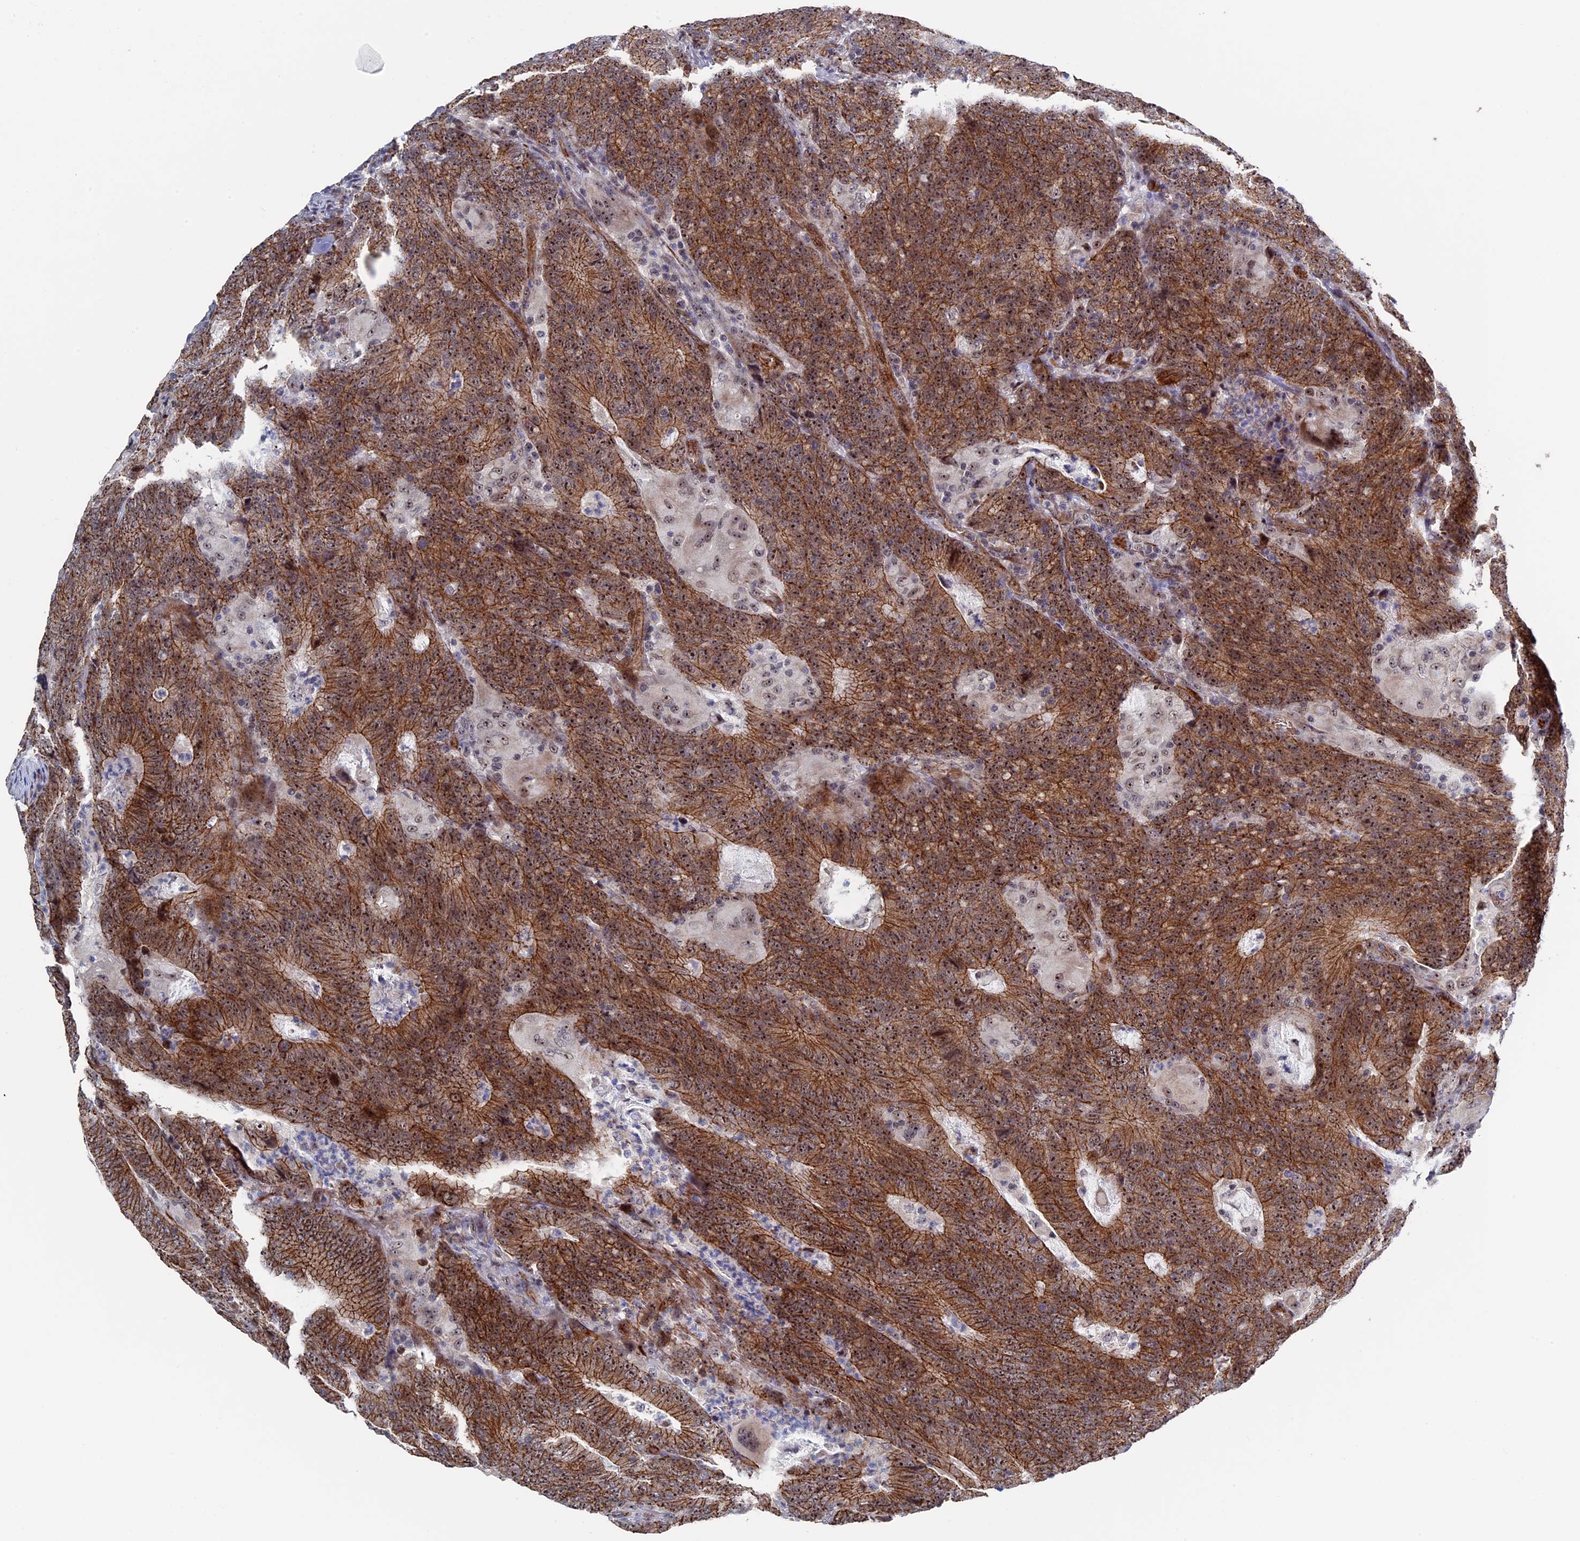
{"staining": {"intensity": "strong", "quantity": ">75%", "location": "cytoplasmic/membranous,nuclear"}, "tissue": "colorectal cancer", "cell_type": "Tumor cells", "image_type": "cancer", "snomed": [{"axis": "morphology", "description": "Normal tissue, NOS"}, {"axis": "morphology", "description": "Adenocarcinoma, NOS"}, {"axis": "topography", "description": "Colon"}], "caption": "The image demonstrates immunohistochemical staining of colorectal adenocarcinoma. There is strong cytoplasmic/membranous and nuclear staining is appreciated in approximately >75% of tumor cells.", "gene": "EXOSC9", "patient": {"sex": "female", "age": 75}}